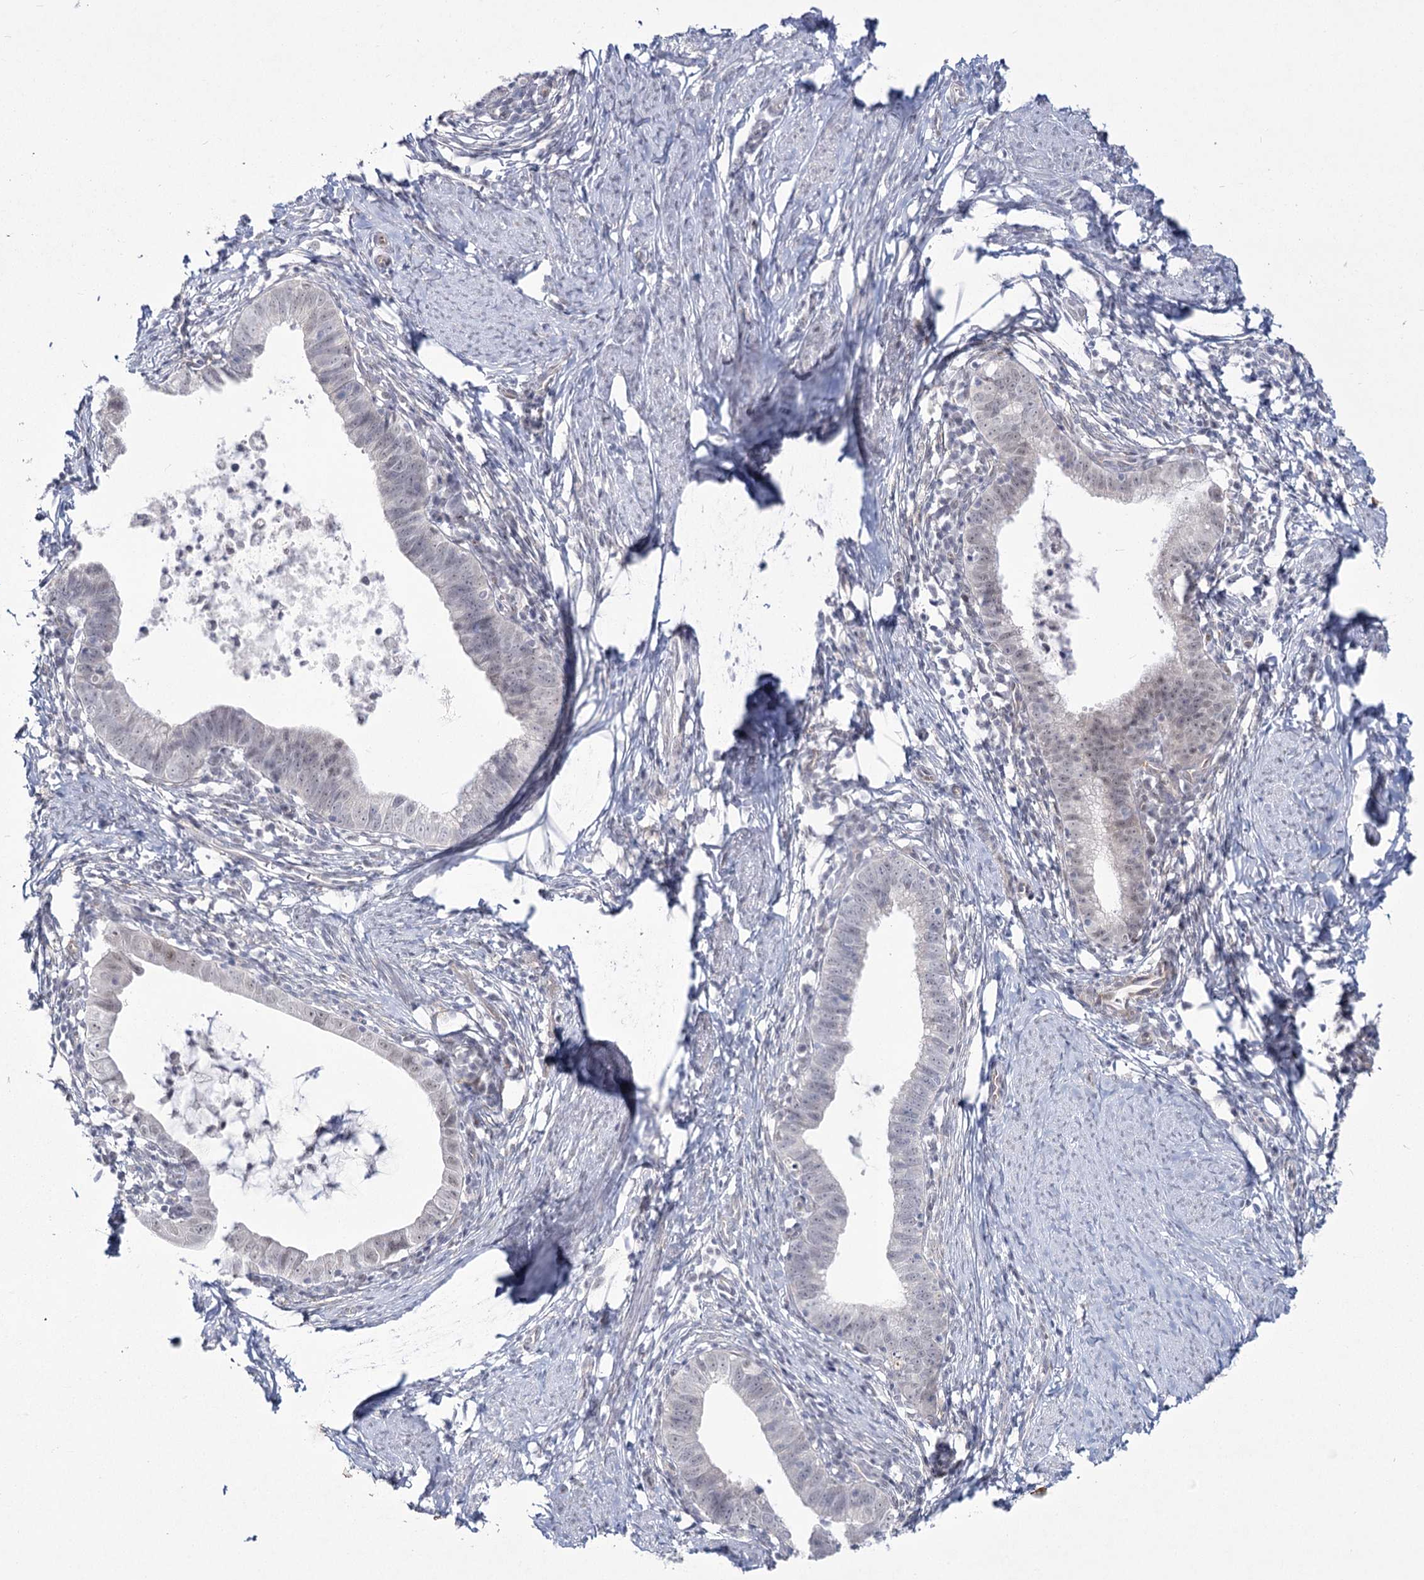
{"staining": {"intensity": "weak", "quantity": "<25%", "location": "nuclear"}, "tissue": "cervical cancer", "cell_type": "Tumor cells", "image_type": "cancer", "snomed": [{"axis": "morphology", "description": "Adenocarcinoma, NOS"}, {"axis": "topography", "description": "Cervix"}], "caption": "Immunohistochemical staining of cervical cancer (adenocarcinoma) shows no significant staining in tumor cells.", "gene": "YBX3", "patient": {"sex": "female", "age": 36}}